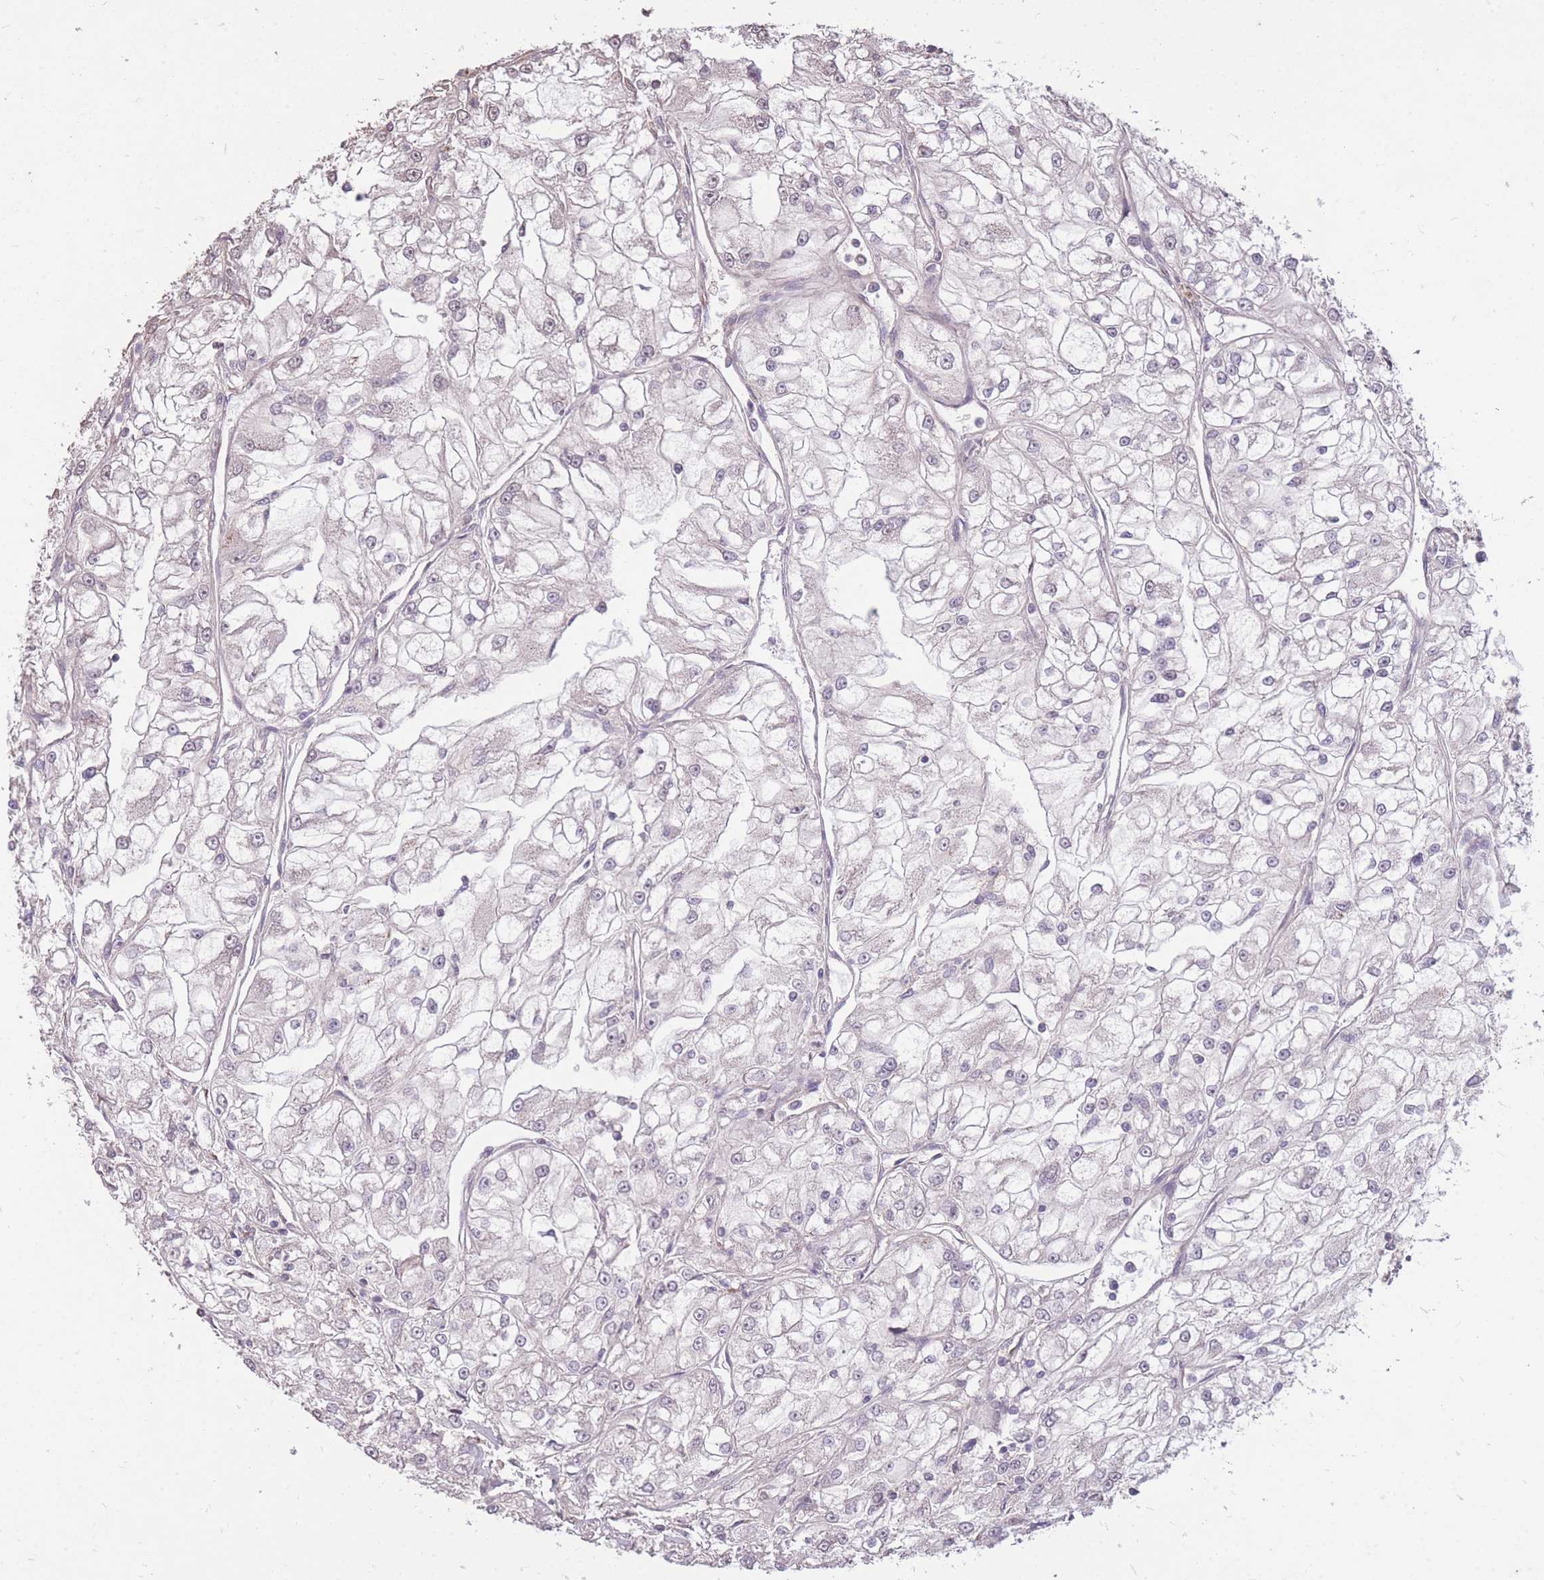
{"staining": {"intensity": "negative", "quantity": "none", "location": "none"}, "tissue": "renal cancer", "cell_type": "Tumor cells", "image_type": "cancer", "snomed": [{"axis": "morphology", "description": "Adenocarcinoma, NOS"}, {"axis": "topography", "description": "Kidney"}], "caption": "A high-resolution histopathology image shows IHC staining of renal cancer, which exhibits no significant positivity in tumor cells.", "gene": "DYNC1LI2", "patient": {"sex": "female", "age": 72}}